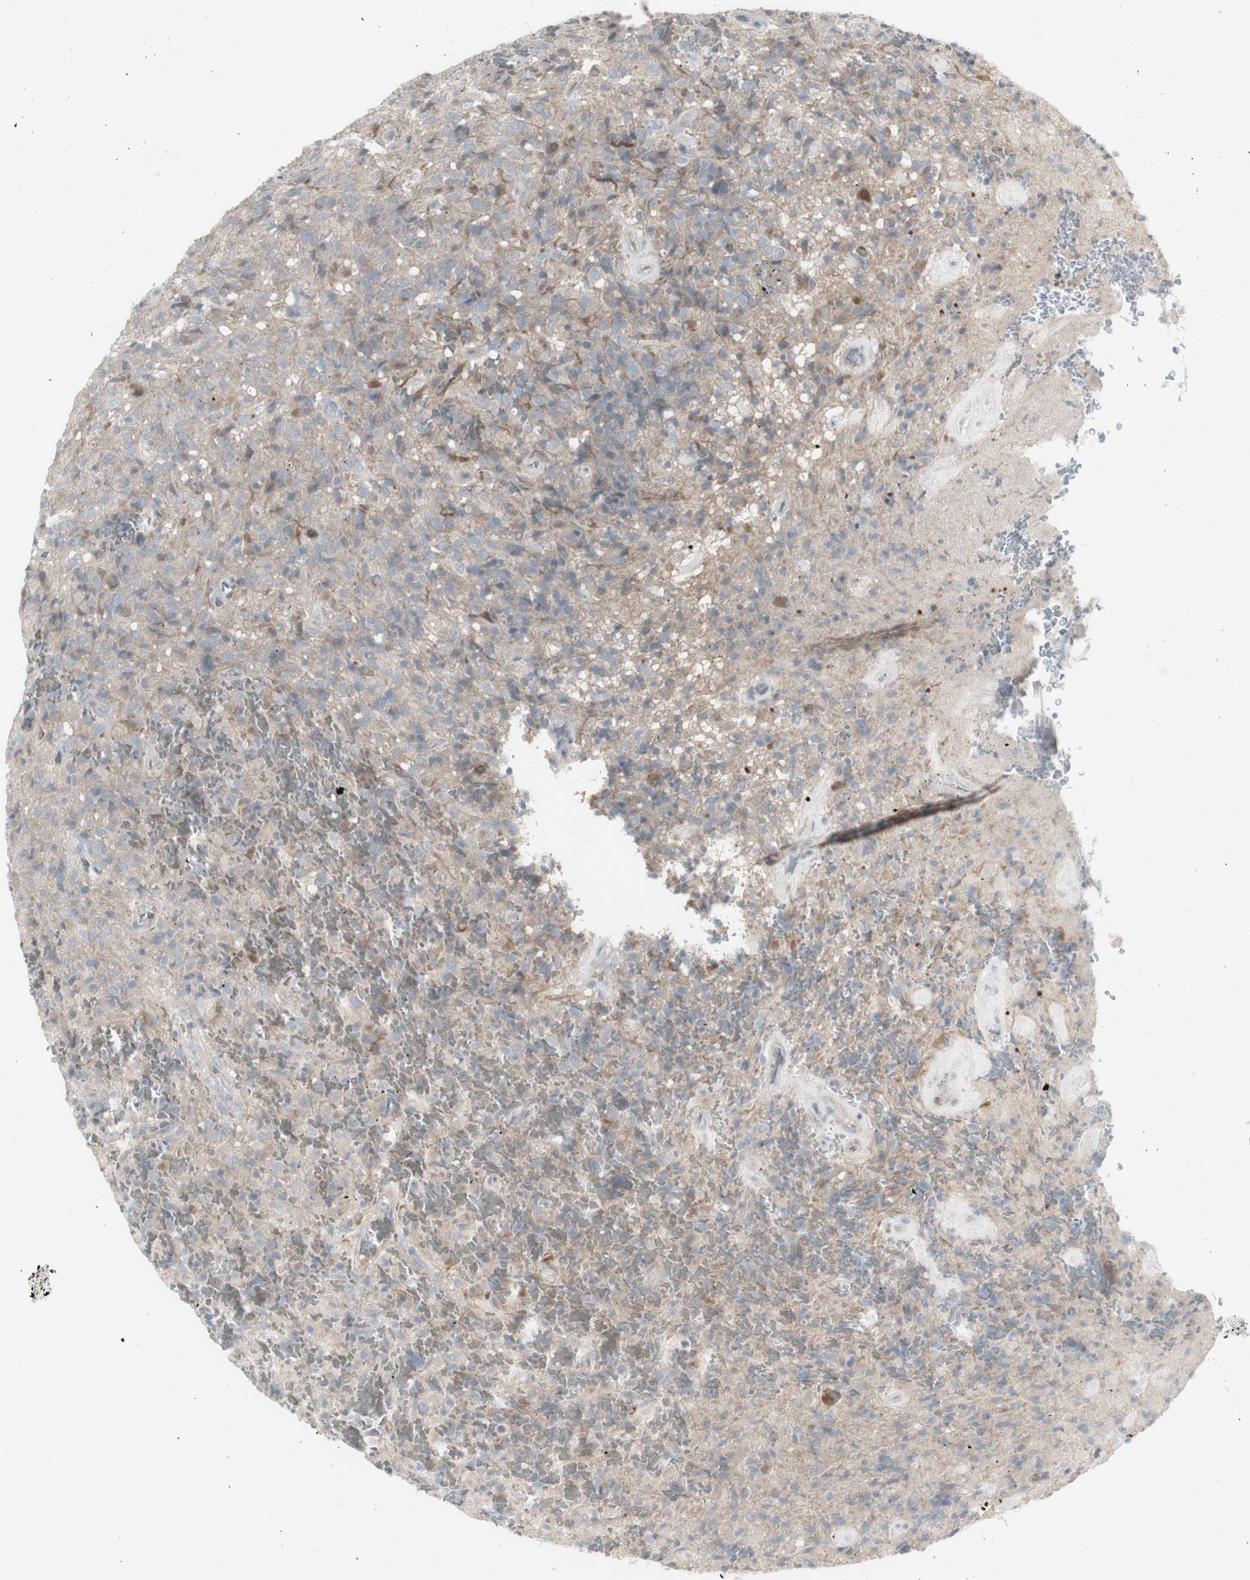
{"staining": {"intensity": "negative", "quantity": "none", "location": "none"}, "tissue": "glioma", "cell_type": "Tumor cells", "image_type": "cancer", "snomed": [{"axis": "morphology", "description": "Glioma, malignant, High grade"}, {"axis": "topography", "description": "Brain"}], "caption": "IHC photomicrograph of neoplastic tissue: human glioma stained with DAB shows no significant protein positivity in tumor cells.", "gene": "GALNT6", "patient": {"sex": "male", "age": 71}}